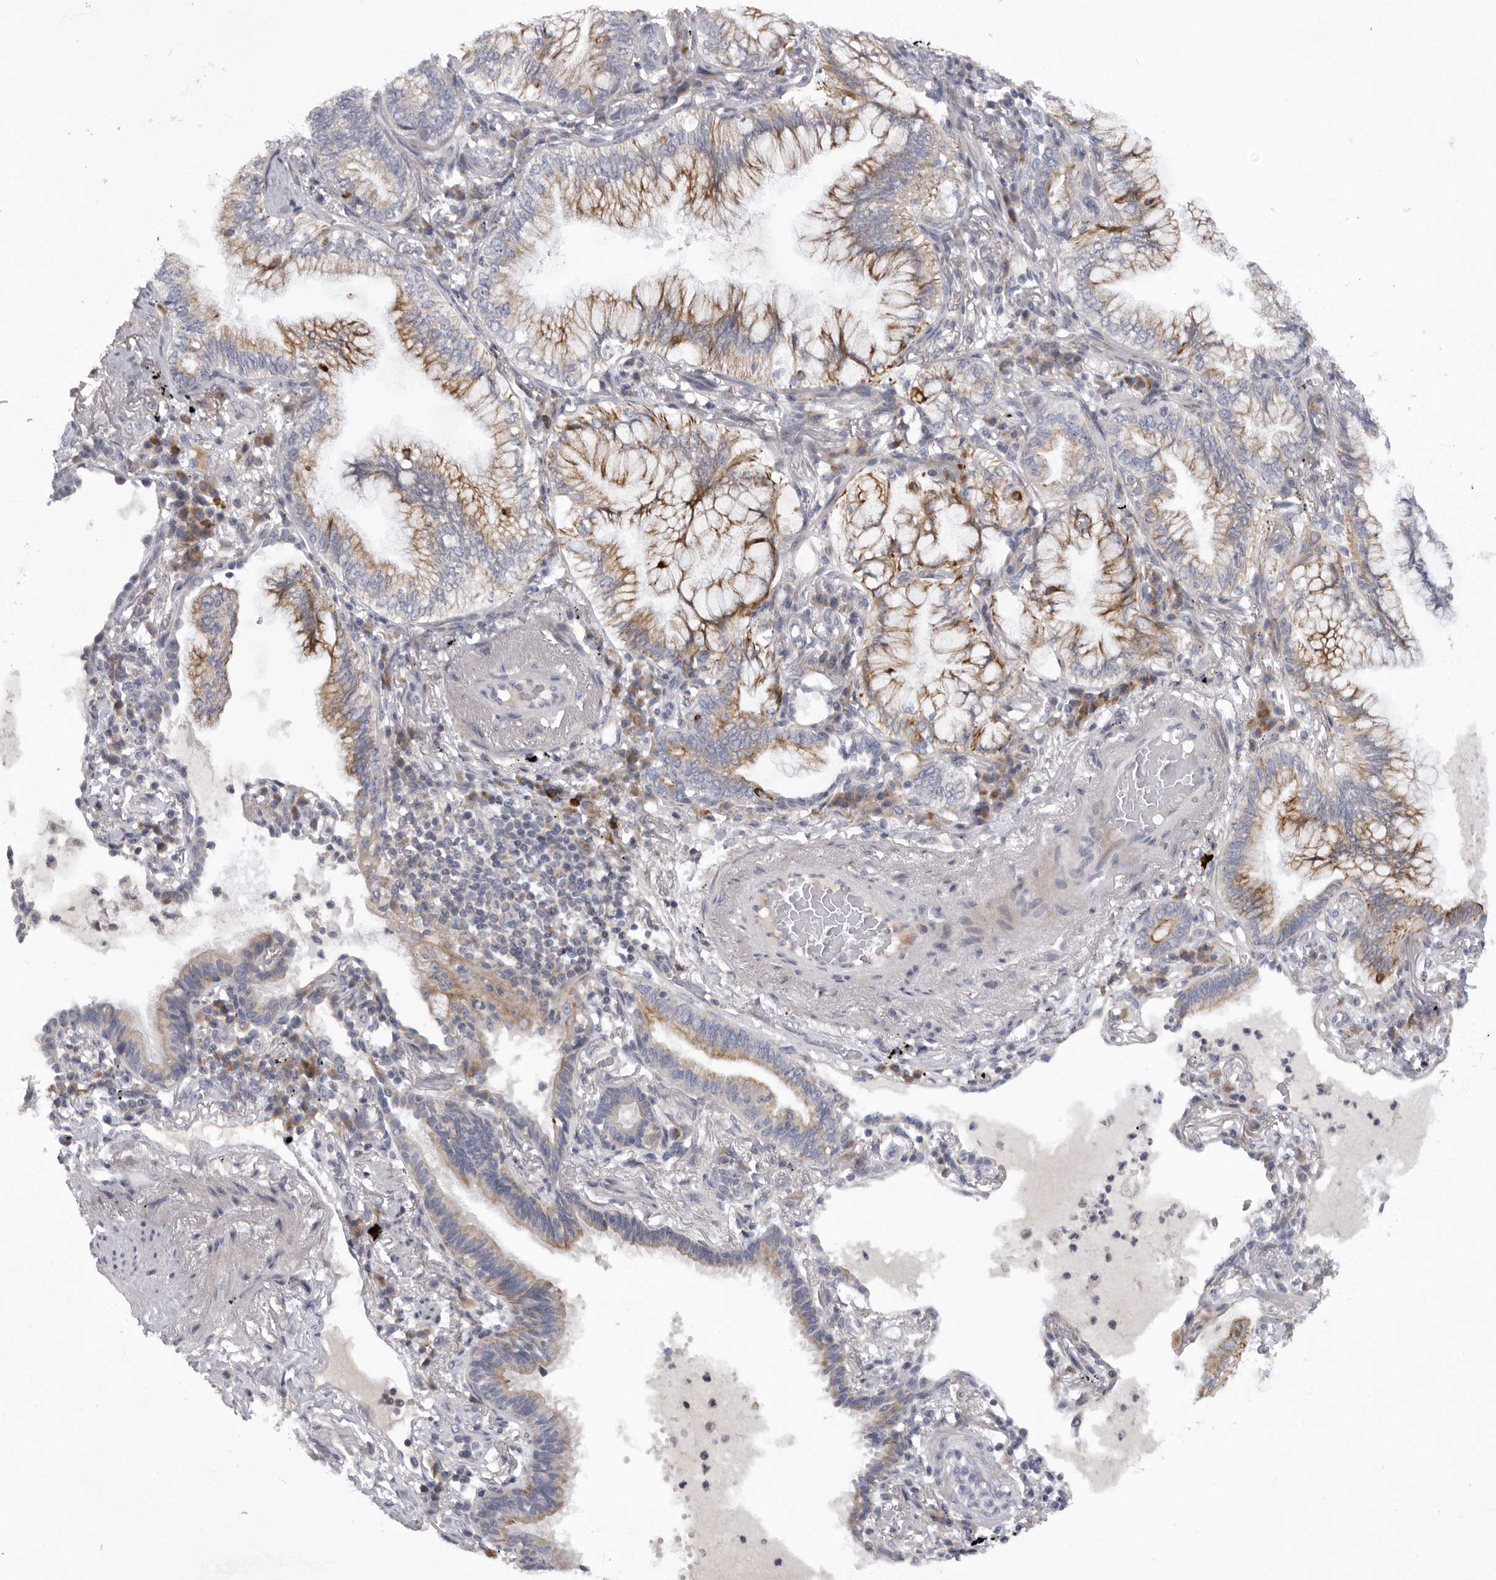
{"staining": {"intensity": "moderate", "quantity": ">75%", "location": "cytoplasmic/membranous"}, "tissue": "lung cancer", "cell_type": "Tumor cells", "image_type": "cancer", "snomed": [{"axis": "morphology", "description": "Adenocarcinoma, NOS"}, {"axis": "topography", "description": "Lung"}], "caption": "IHC staining of adenocarcinoma (lung), which displays medium levels of moderate cytoplasmic/membranous staining in about >75% of tumor cells indicating moderate cytoplasmic/membranous protein expression. The staining was performed using DAB (brown) for protein detection and nuclei were counterstained in hematoxylin (blue).", "gene": "USP24", "patient": {"sex": "female", "age": 70}}